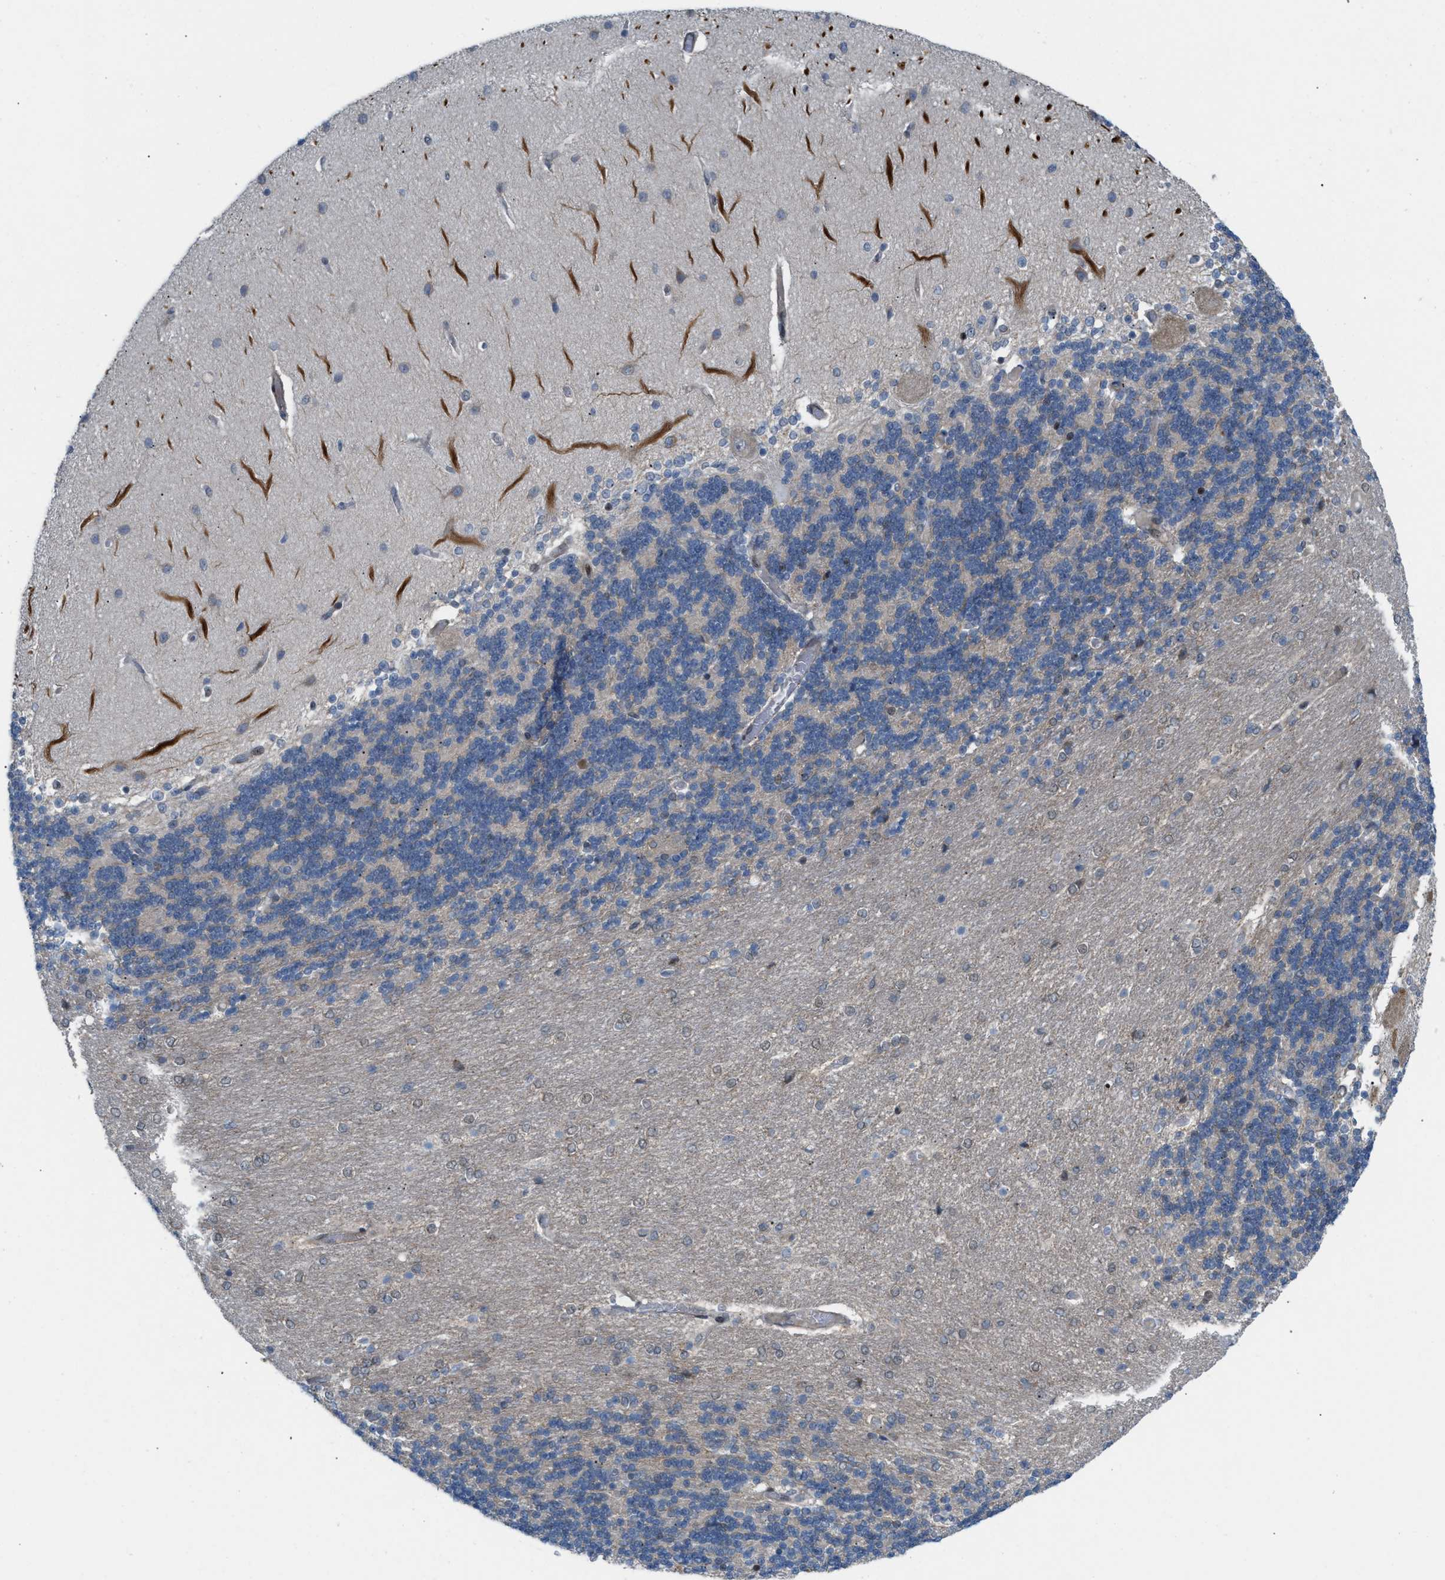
{"staining": {"intensity": "weak", "quantity": "25%-75%", "location": "cytoplasmic/membranous"}, "tissue": "cerebellum", "cell_type": "Cells in granular layer", "image_type": "normal", "snomed": [{"axis": "morphology", "description": "Normal tissue, NOS"}, {"axis": "topography", "description": "Cerebellum"}], "caption": "Brown immunohistochemical staining in unremarkable cerebellum shows weak cytoplasmic/membranous staining in about 25%-75% of cells in granular layer. (Stains: DAB (3,3'-diaminobenzidine) in brown, nuclei in blue, Microscopy: brightfield microscopy at high magnification).", "gene": "ZNF276", "patient": {"sex": "female", "age": 54}}